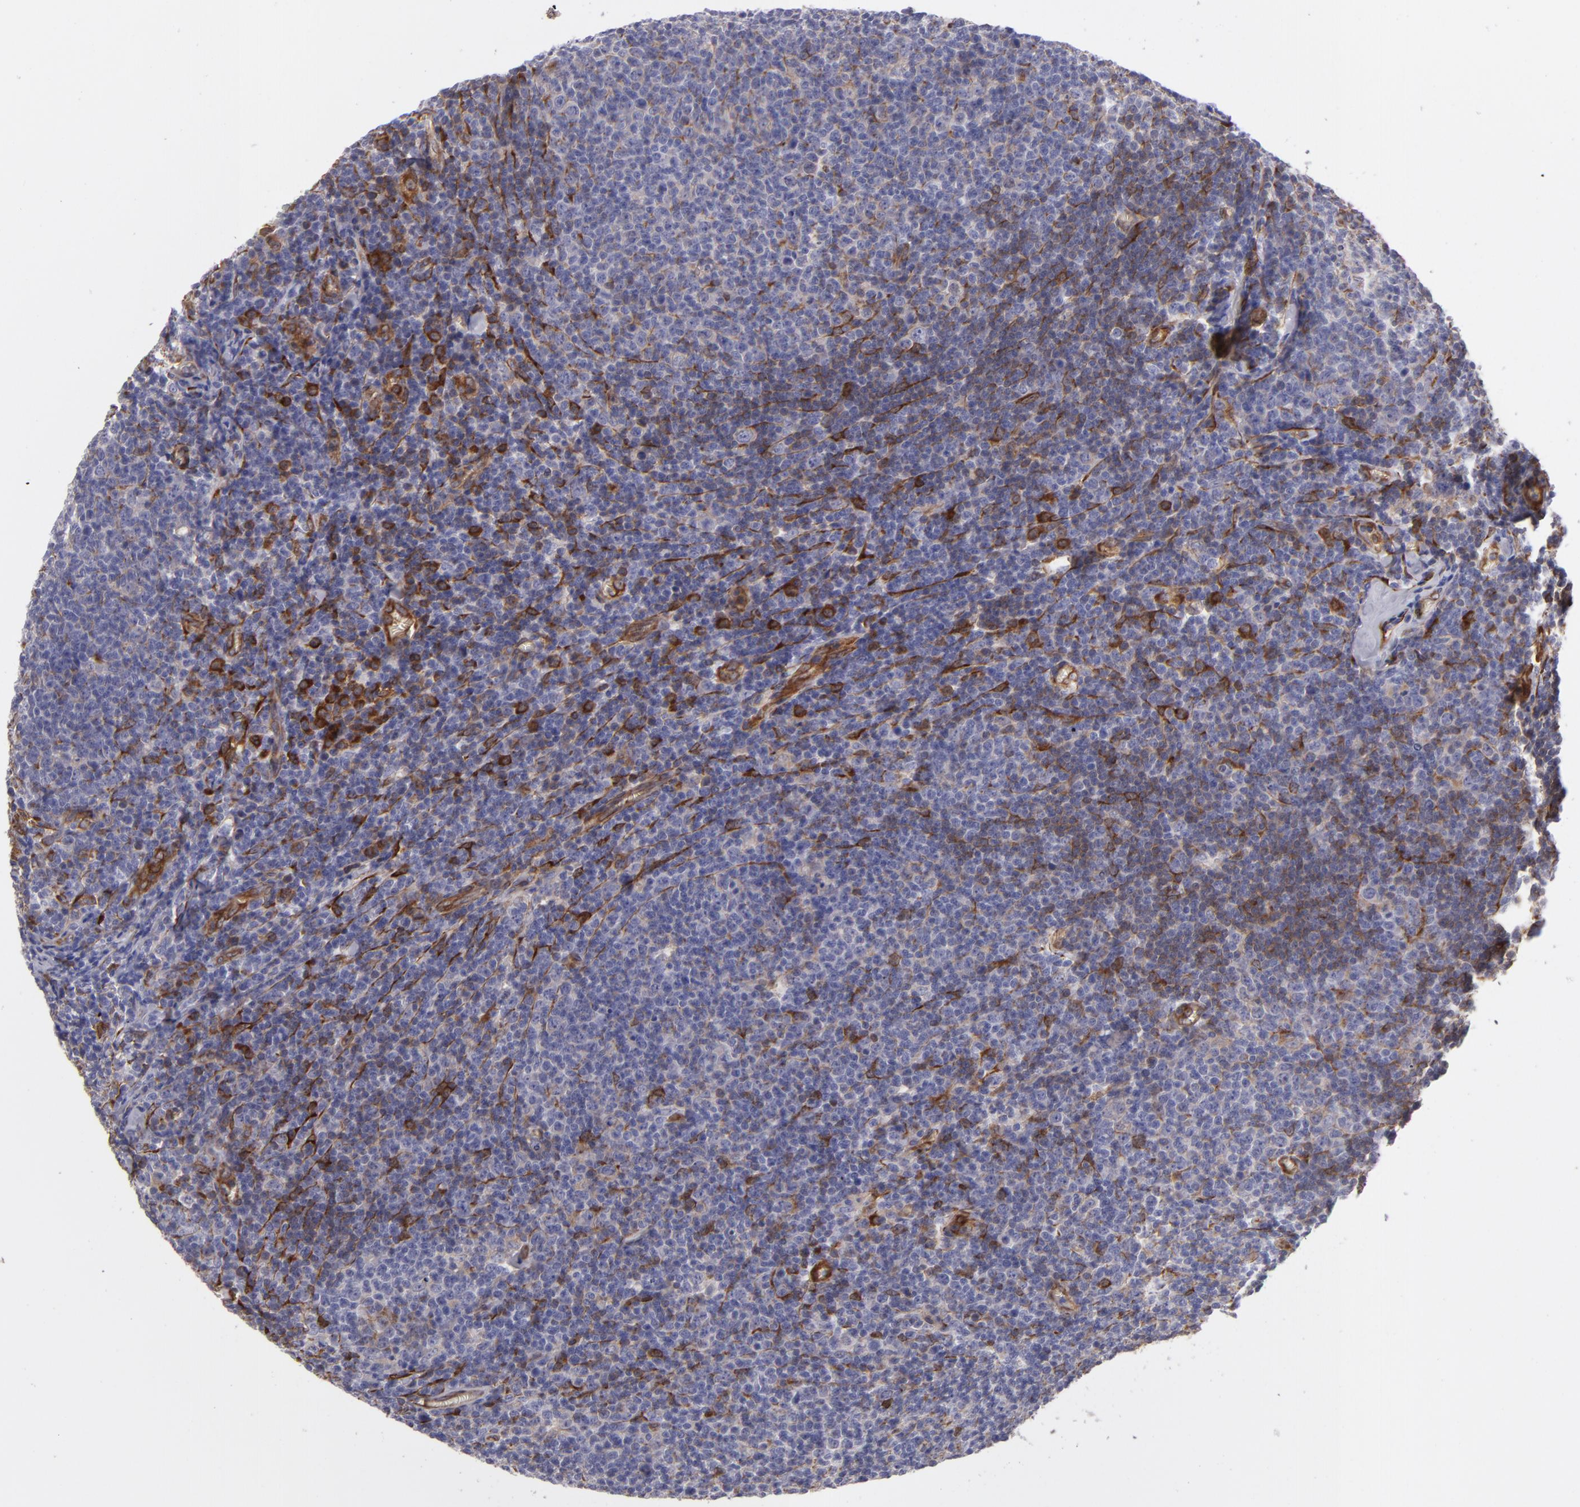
{"staining": {"intensity": "strong", "quantity": "<25%", "location": "cytoplasmic/membranous"}, "tissue": "lymphoma", "cell_type": "Tumor cells", "image_type": "cancer", "snomed": [{"axis": "morphology", "description": "Malignant lymphoma, non-Hodgkin's type, Low grade"}, {"axis": "topography", "description": "Lymph node"}], "caption": "Human malignant lymphoma, non-Hodgkin's type (low-grade) stained with a brown dye demonstrates strong cytoplasmic/membranous positive expression in approximately <25% of tumor cells.", "gene": "VCL", "patient": {"sex": "male", "age": 74}}